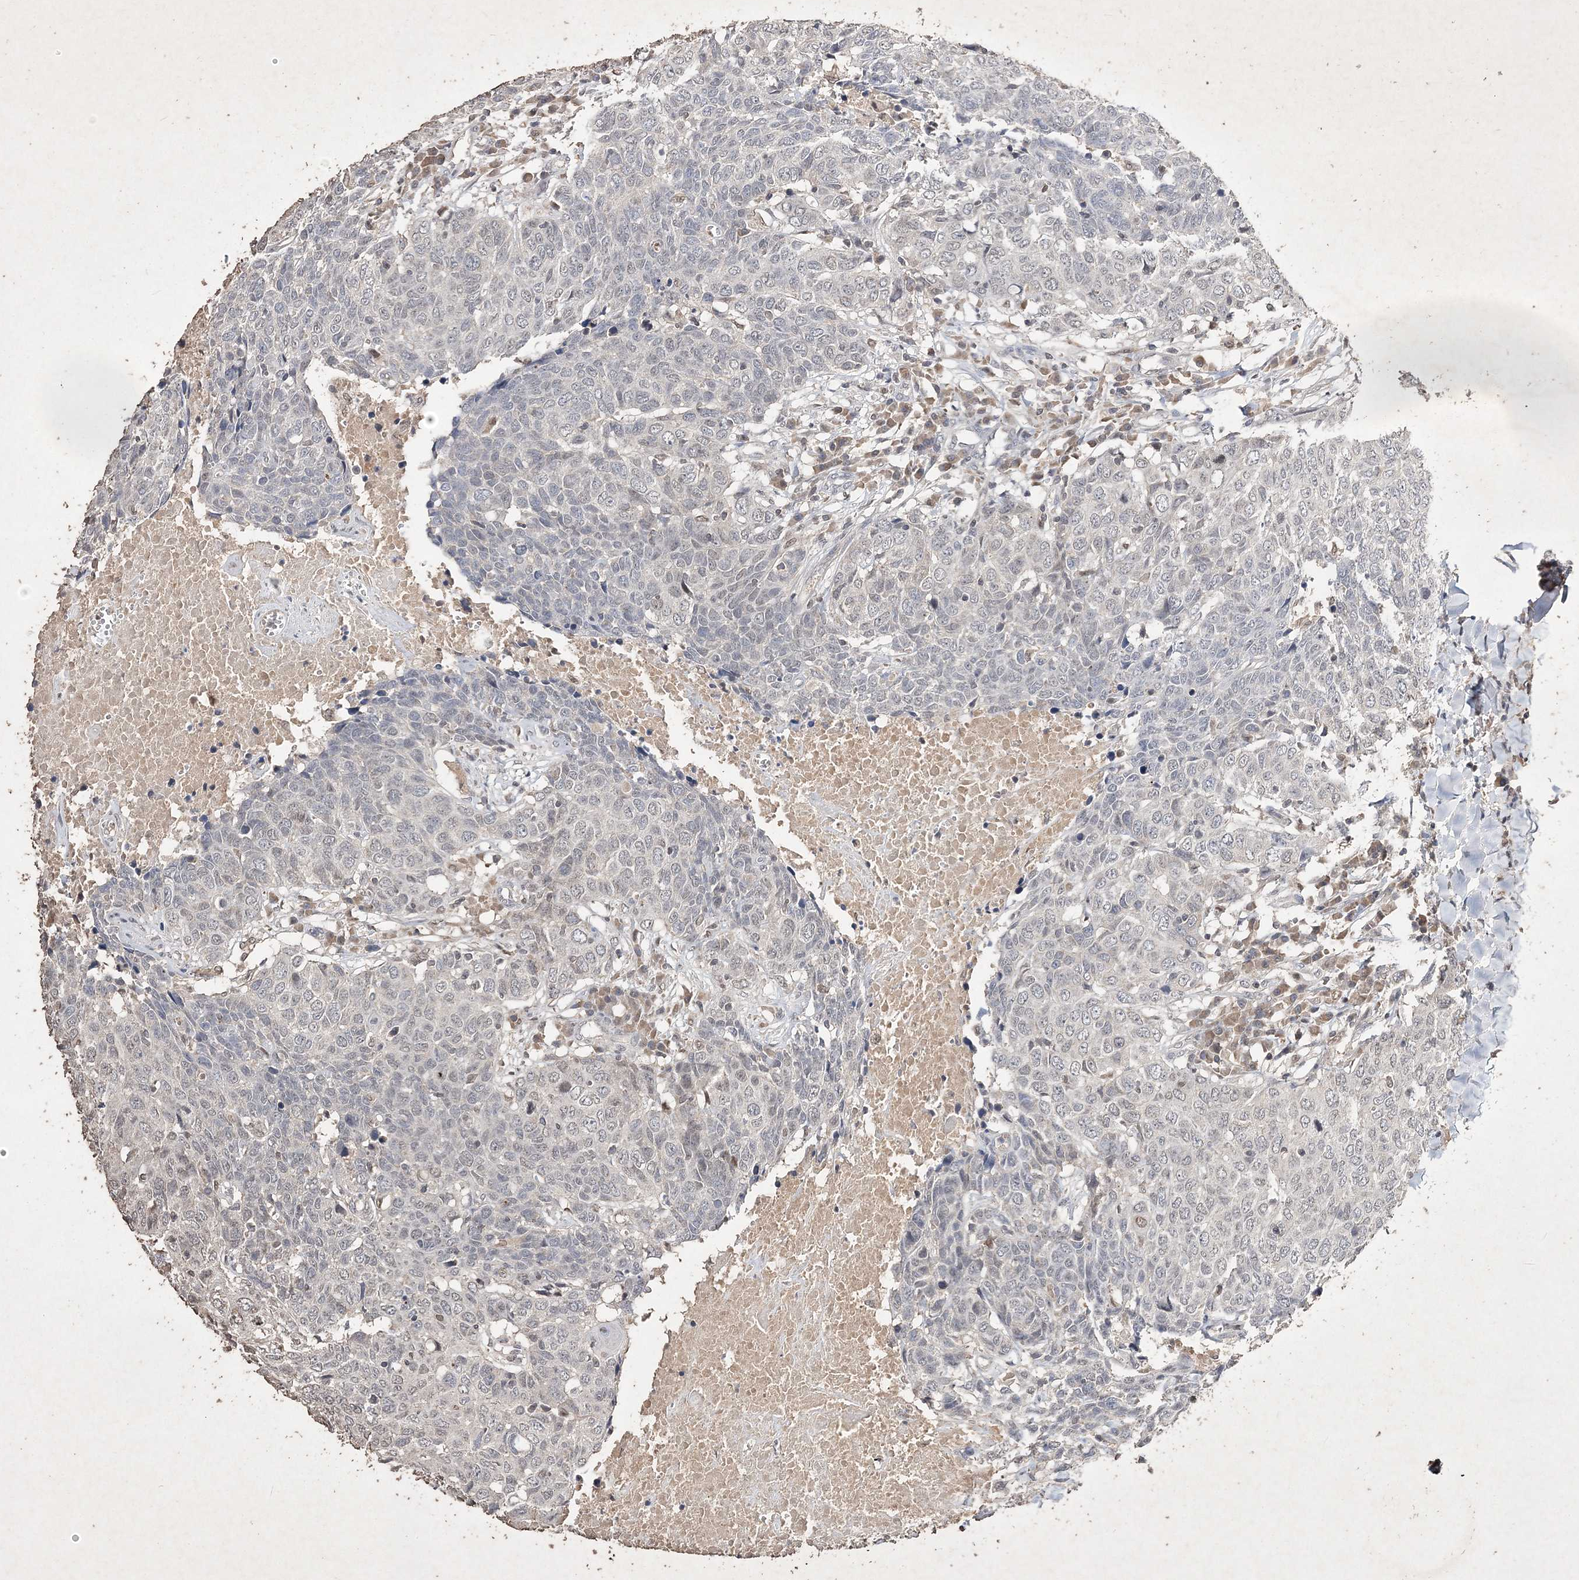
{"staining": {"intensity": "negative", "quantity": "none", "location": "none"}, "tissue": "head and neck cancer", "cell_type": "Tumor cells", "image_type": "cancer", "snomed": [{"axis": "morphology", "description": "Squamous cell carcinoma, NOS"}, {"axis": "topography", "description": "Head-Neck"}], "caption": "A high-resolution micrograph shows immunohistochemistry staining of head and neck cancer, which demonstrates no significant expression in tumor cells. Nuclei are stained in blue.", "gene": "C3orf38", "patient": {"sex": "male", "age": 66}}